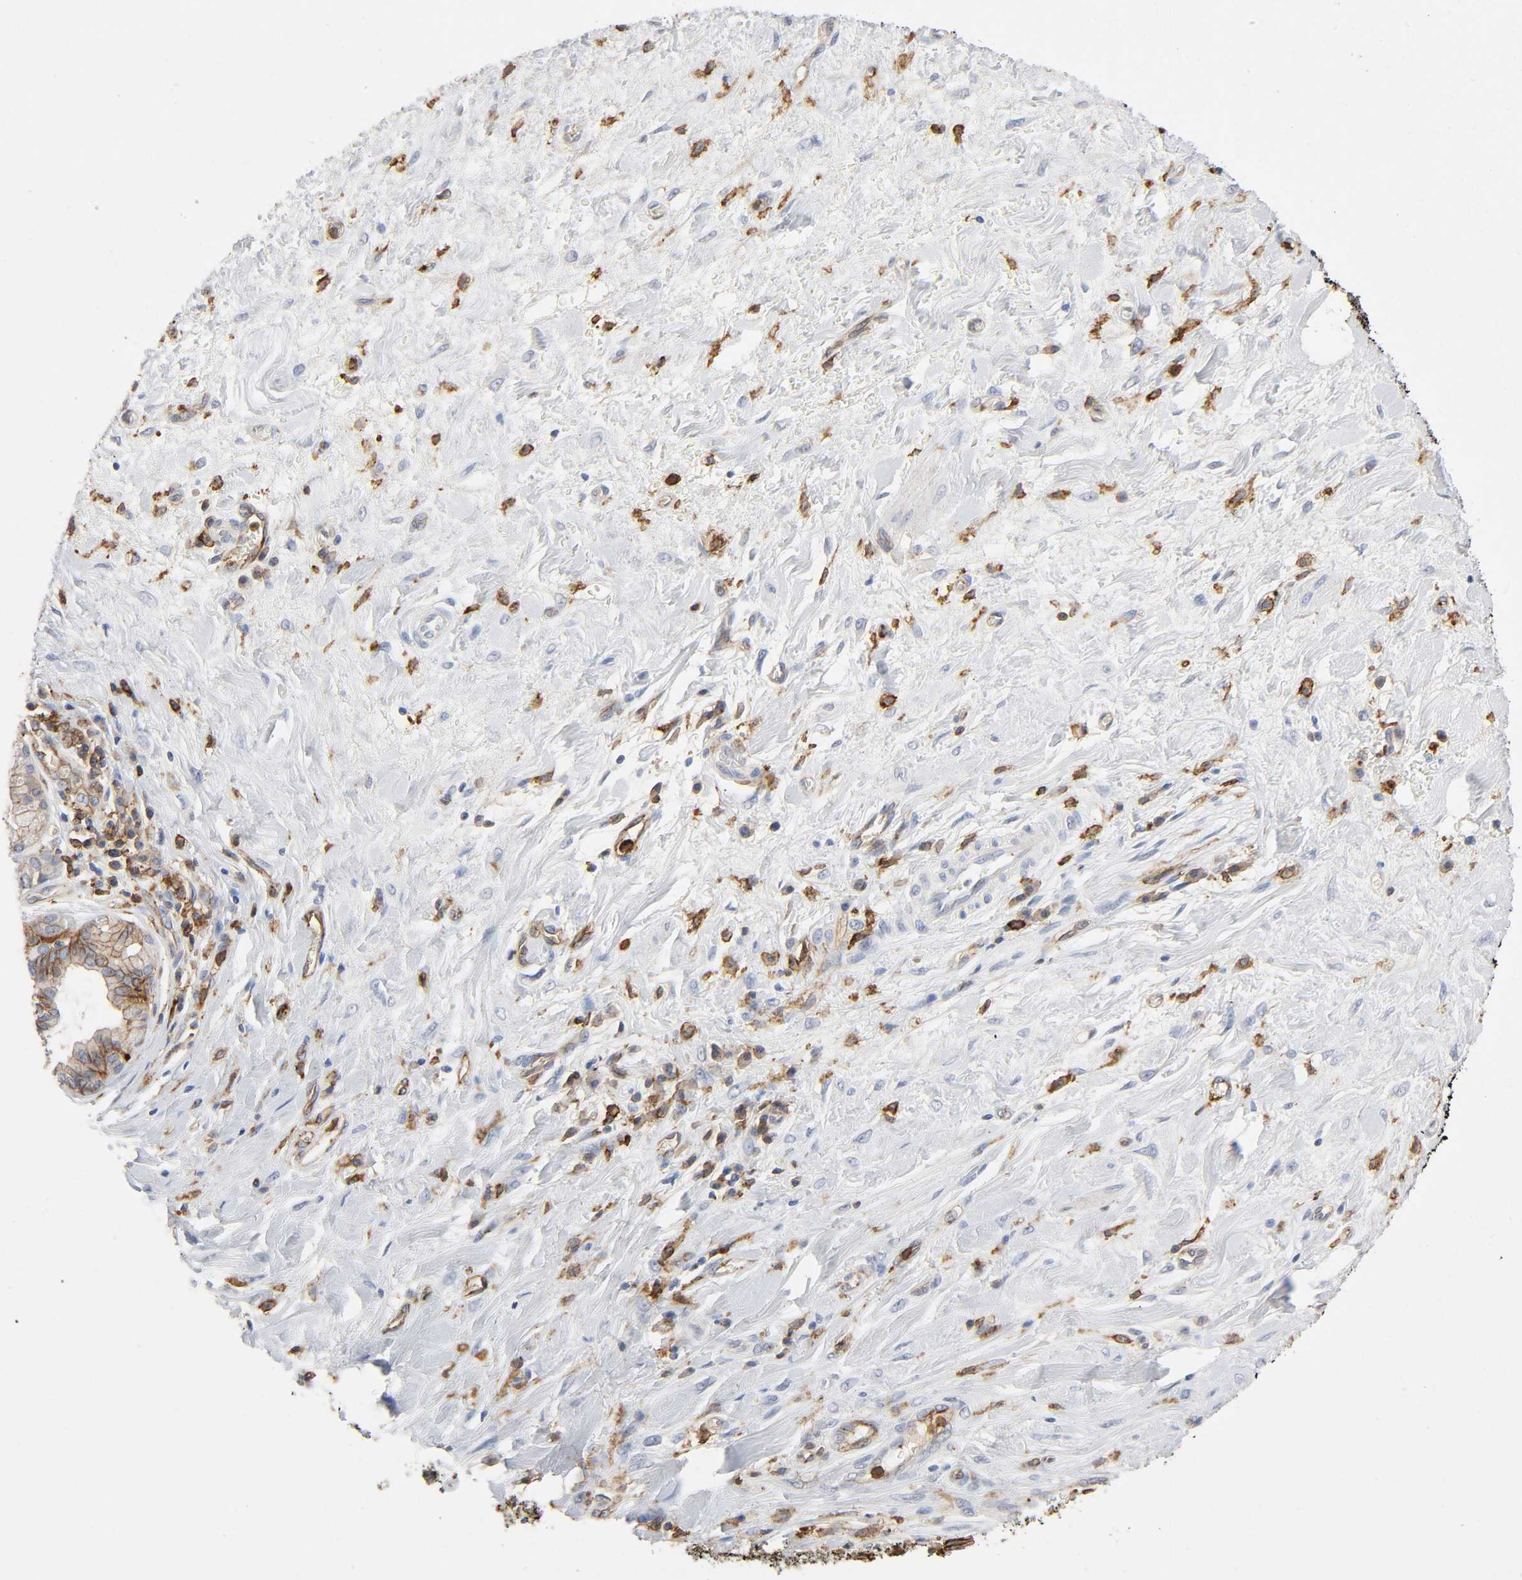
{"staining": {"intensity": "moderate", "quantity": "25%-75%", "location": "cytoplasmic/membranous"}, "tissue": "pancreatic cancer", "cell_type": "Tumor cells", "image_type": "cancer", "snomed": [{"axis": "morphology", "description": "Adenocarcinoma, NOS"}, {"axis": "topography", "description": "Pancreas"}], "caption": "Protein expression analysis of pancreatic cancer (adenocarcinoma) demonstrates moderate cytoplasmic/membranous expression in about 25%-75% of tumor cells. Using DAB (3,3'-diaminobenzidine) (brown) and hematoxylin (blue) stains, captured at high magnification using brightfield microscopy.", "gene": "LYN", "patient": {"sex": "female", "age": 73}}